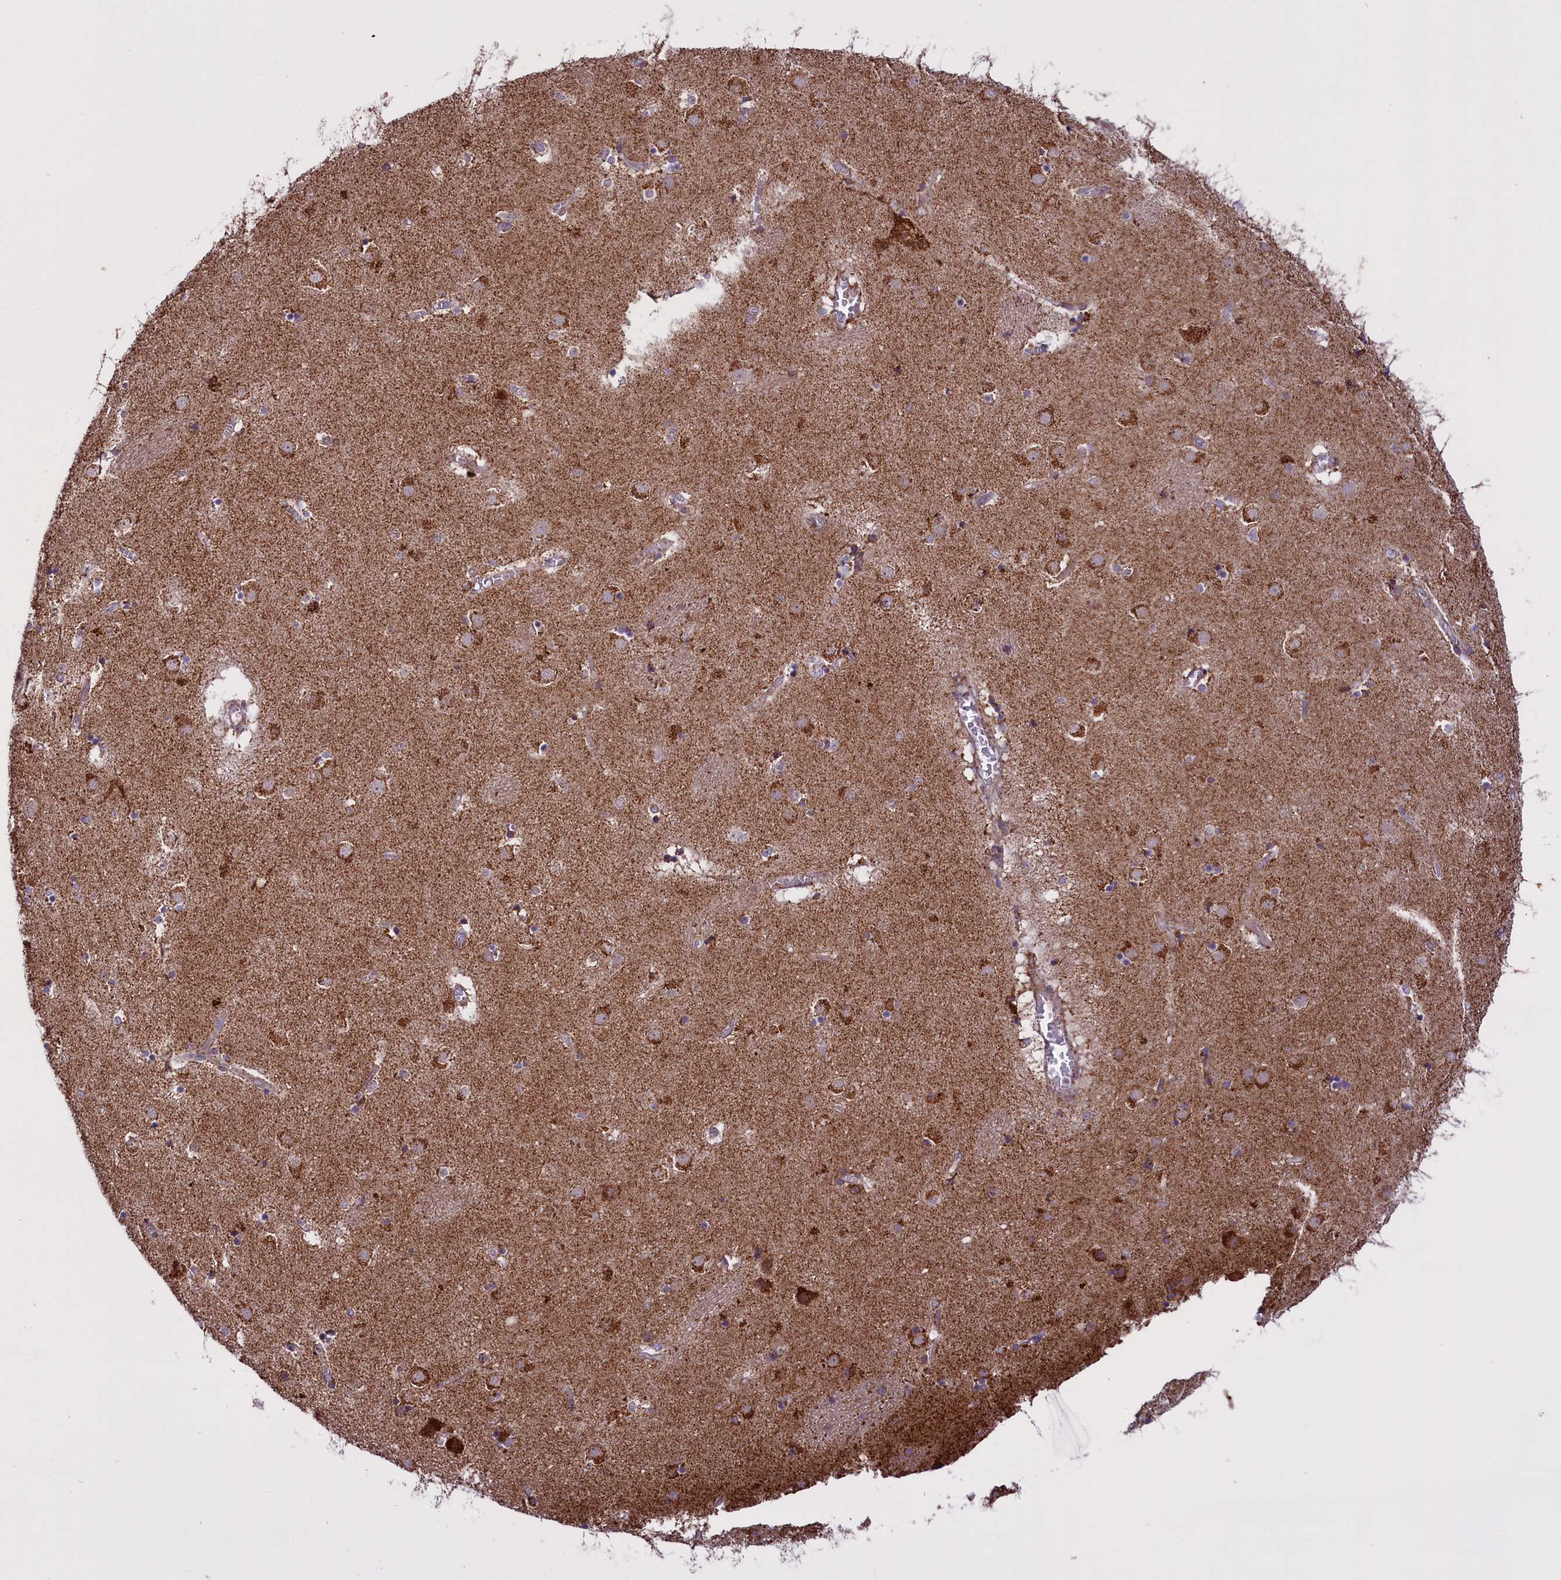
{"staining": {"intensity": "moderate", "quantity": "<25%", "location": "cytoplasmic/membranous"}, "tissue": "caudate", "cell_type": "Glial cells", "image_type": "normal", "snomed": [{"axis": "morphology", "description": "Normal tissue, NOS"}, {"axis": "topography", "description": "Lateral ventricle wall"}], "caption": "This is a histology image of immunohistochemistry staining of unremarkable caudate, which shows moderate positivity in the cytoplasmic/membranous of glial cells.", "gene": "NDUFS5", "patient": {"sex": "male", "age": 70}}